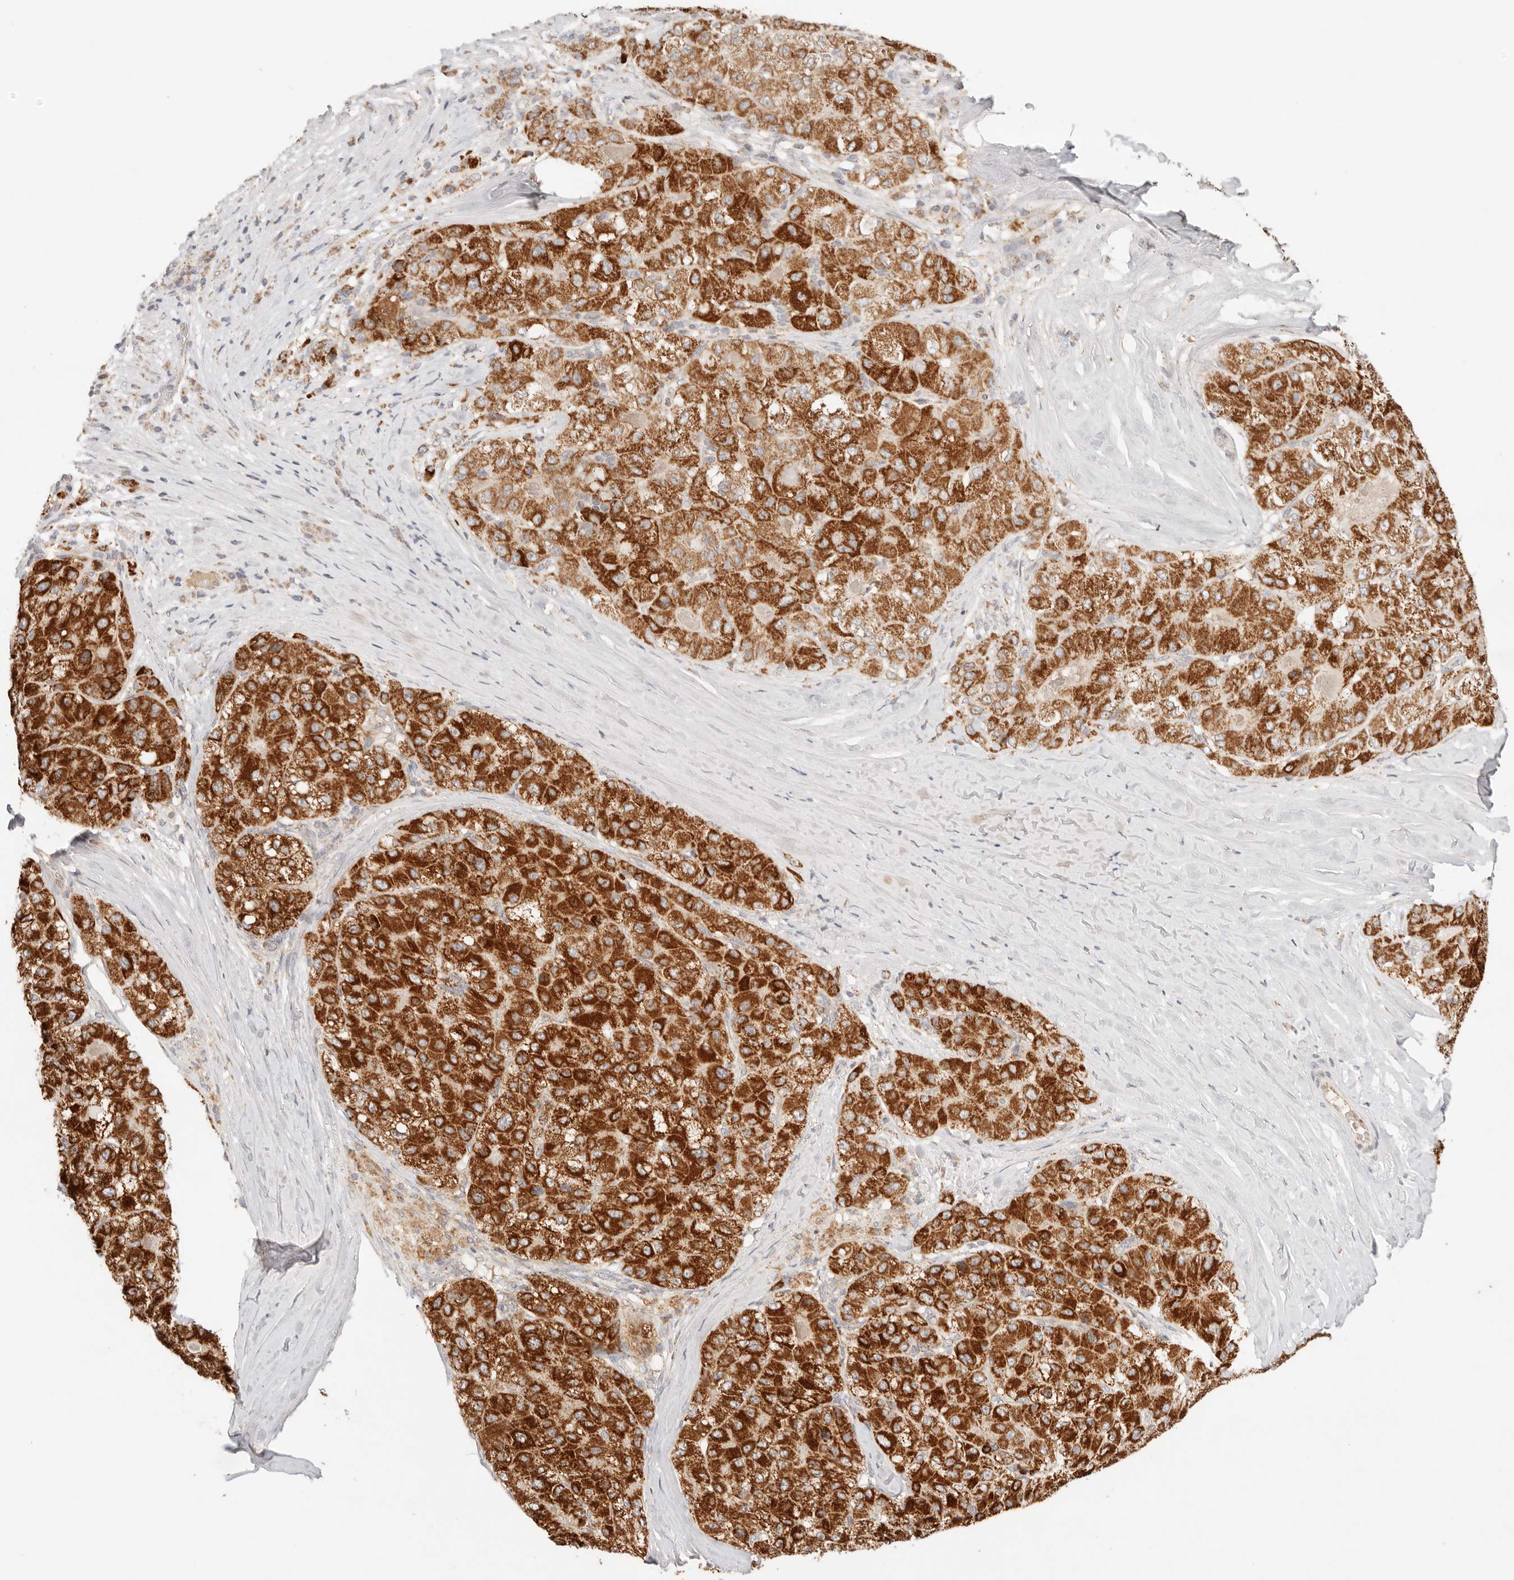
{"staining": {"intensity": "strong", "quantity": ">75%", "location": "cytoplasmic/membranous"}, "tissue": "liver cancer", "cell_type": "Tumor cells", "image_type": "cancer", "snomed": [{"axis": "morphology", "description": "Carcinoma, Hepatocellular, NOS"}, {"axis": "topography", "description": "Liver"}], "caption": "Strong cytoplasmic/membranous protein positivity is appreciated in approximately >75% of tumor cells in liver hepatocellular carcinoma.", "gene": "COA6", "patient": {"sex": "male", "age": 80}}